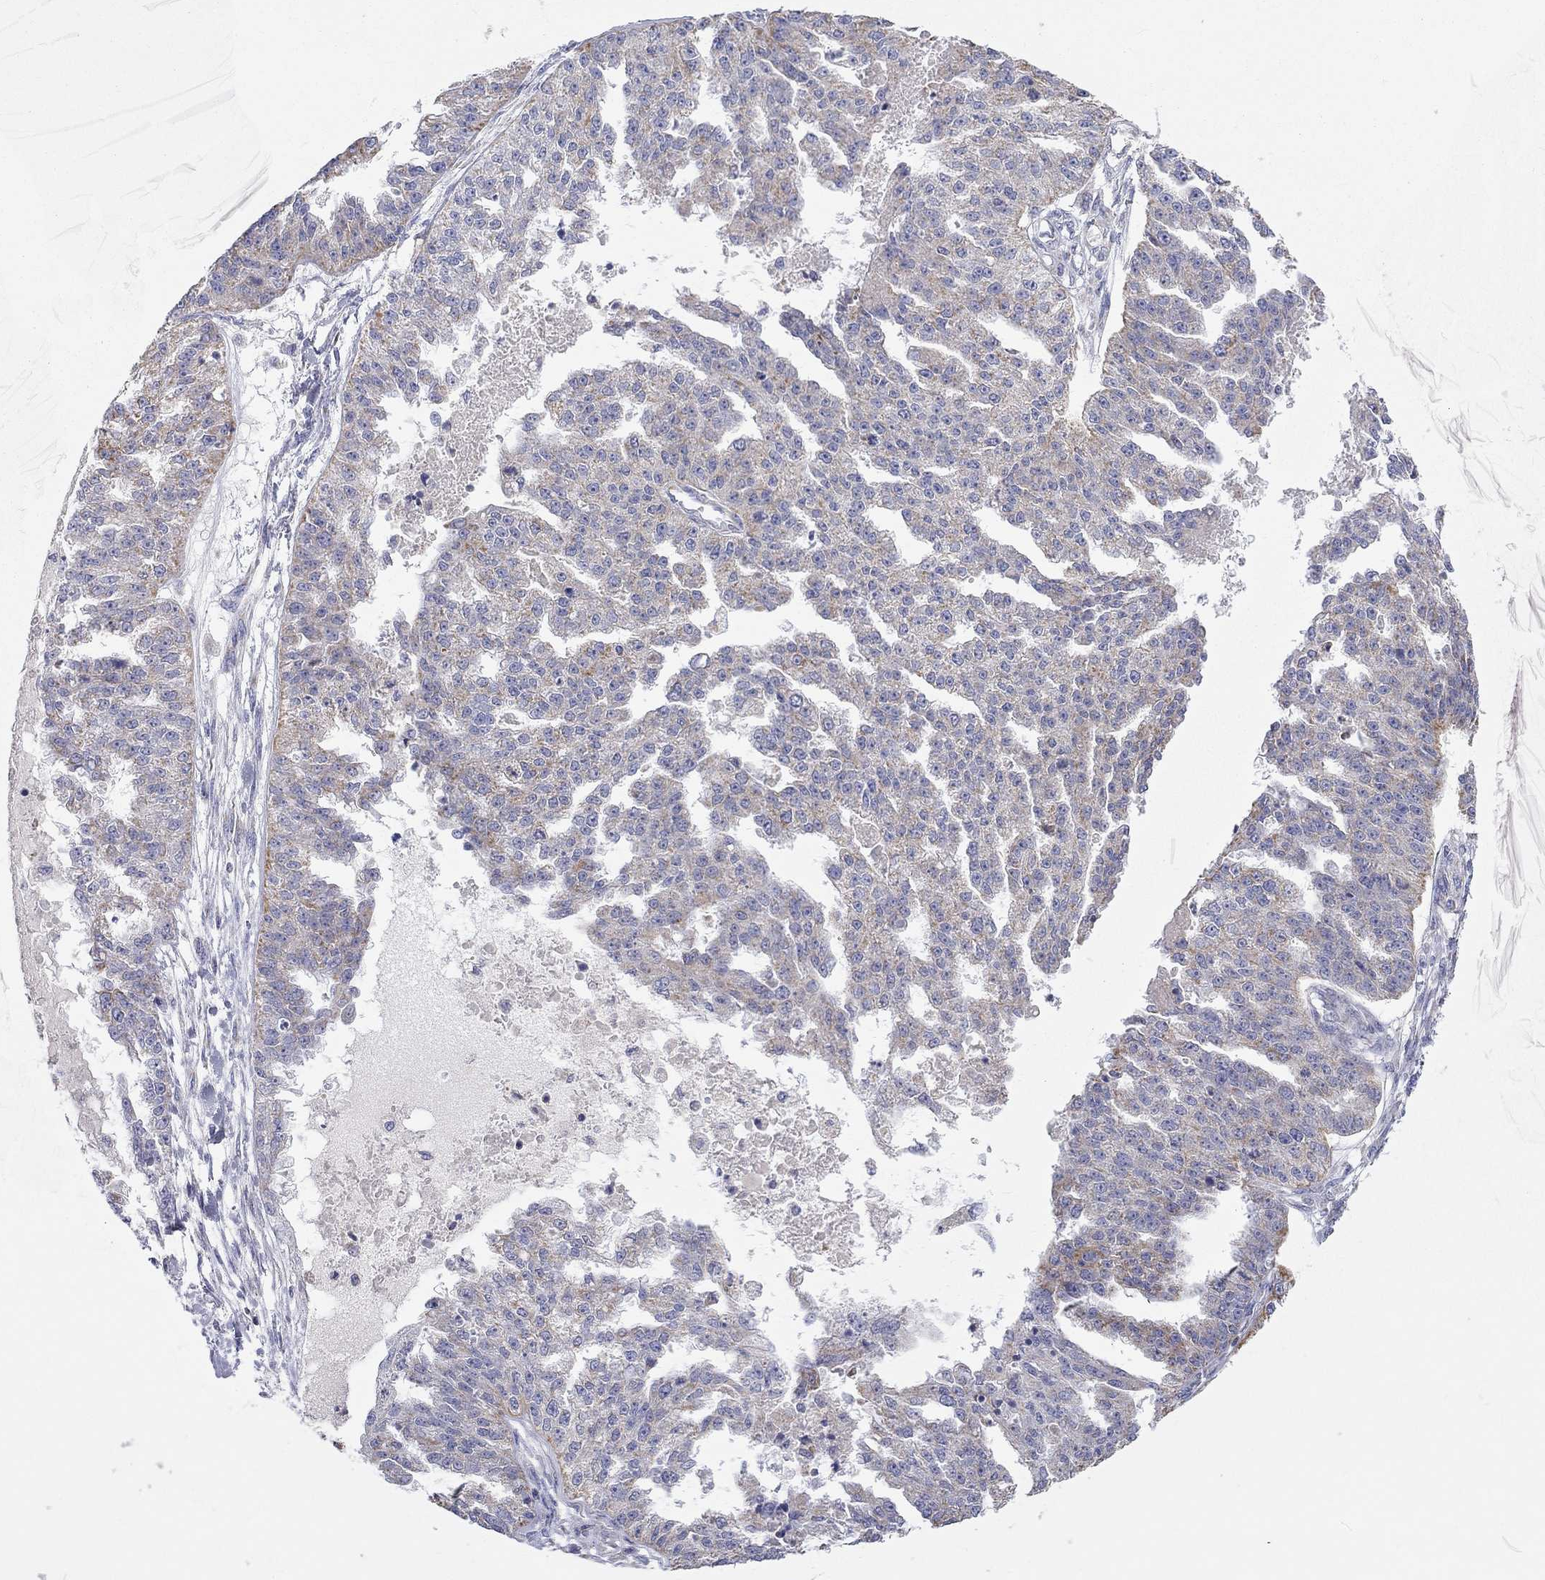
{"staining": {"intensity": "moderate", "quantity": "<25%", "location": "cytoplasmic/membranous"}, "tissue": "ovarian cancer", "cell_type": "Tumor cells", "image_type": "cancer", "snomed": [{"axis": "morphology", "description": "Cystadenocarcinoma, serous, NOS"}, {"axis": "topography", "description": "Ovary"}], "caption": "Ovarian cancer (serous cystadenocarcinoma) stained for a protein displays moderate cytoplasmic/membranous positivity in tumor cells.", "gene": "RCAN1", "patient": {"sex": "female", "age": 58}}